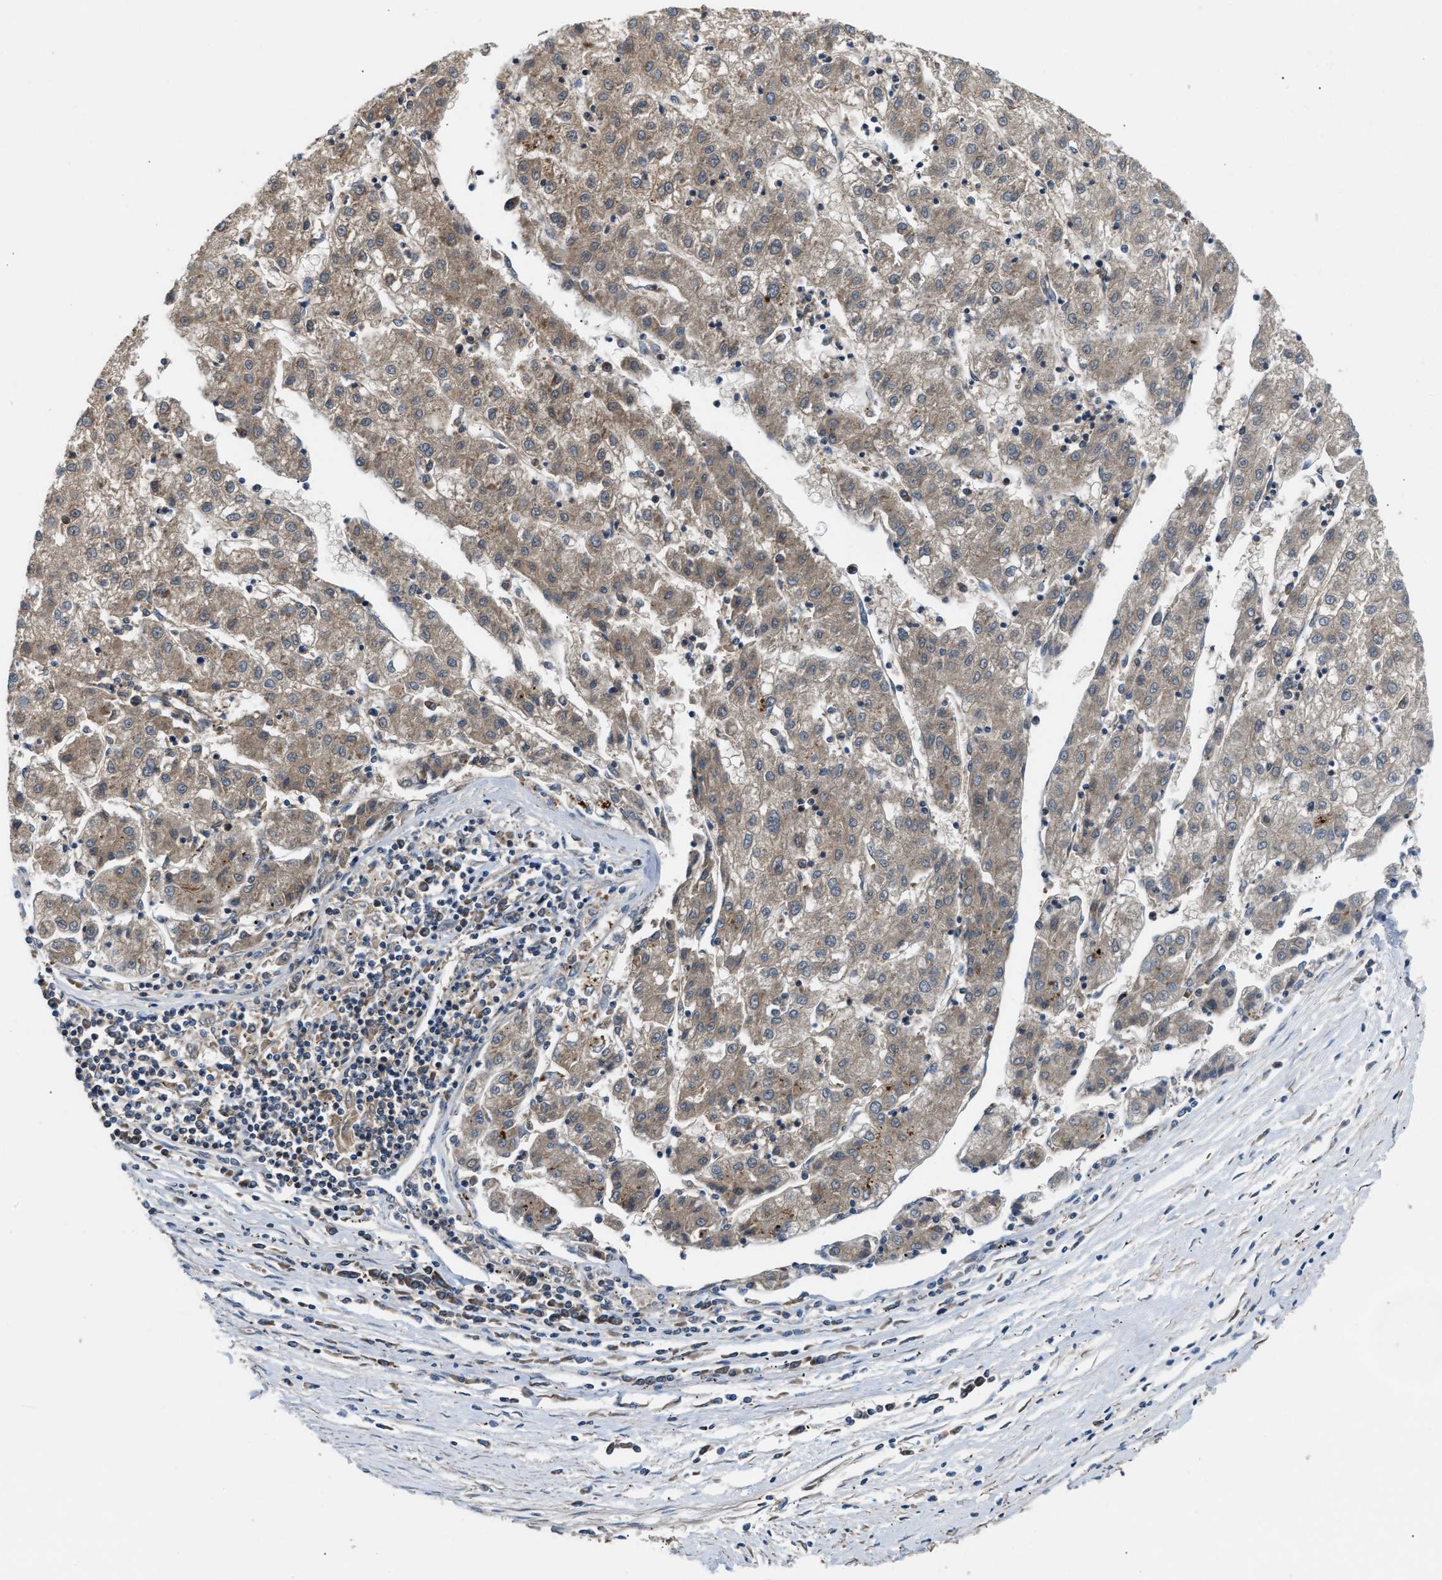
{"staining": {"intensity": "weak", "quantity": ">75%", "location": "cytoplasmic/membranous"}, "tissue": "liver cancer", "cell_type": "Tumor cells", "image_type": "cancer", "snomed": [{"axis": "morphology", "description": "Carcinoma, Hepatocellular, NOS"}, {"axis": "topography", "description": "Liver"}], "caption": "Brown immunohistochemical staining in liver hepatocellular carcinoma displays weak cytoplasmic/membranous expression in about >75% of tumor cells.", "gene": "PPA1", "patient": {"sex": "male", "age": 72}}